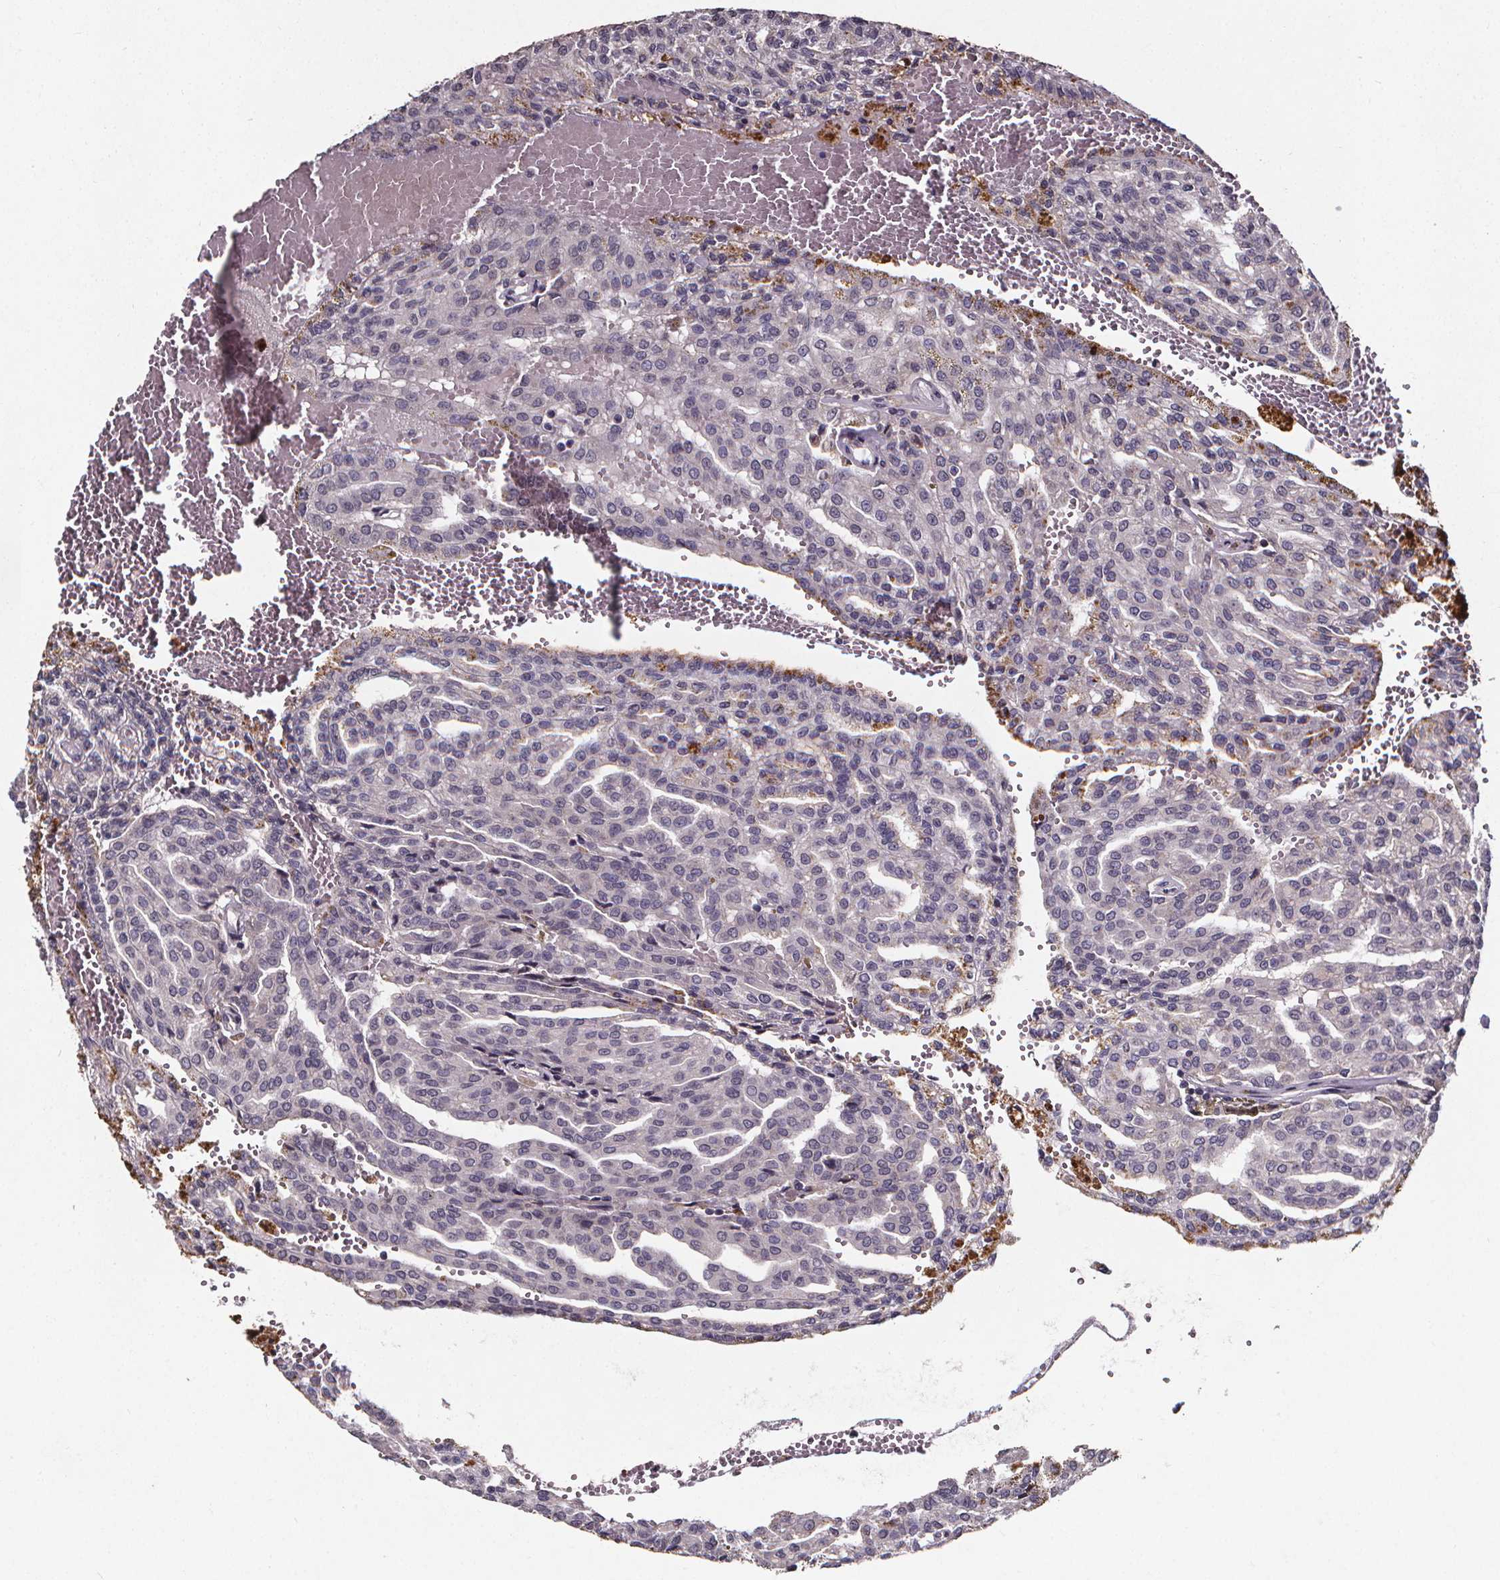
{"staining": {"intensity": "negative", "quantity": "none", "location": "none"}, "tissue": "renal cancer", "cell_type": "Tumor cells", "image_type": "cancer", "snomed": [{"axis": "morphology", "description": "Adenocarcinoma, NOS"}, {"axis": "topography", "description": "Kidney"}], "caption": "Micrograph shows no protein positivity in tumor cells of renal cancer tissue.", "gene": "SPAG8", "patient": {"sex": "male", "age": 63}}